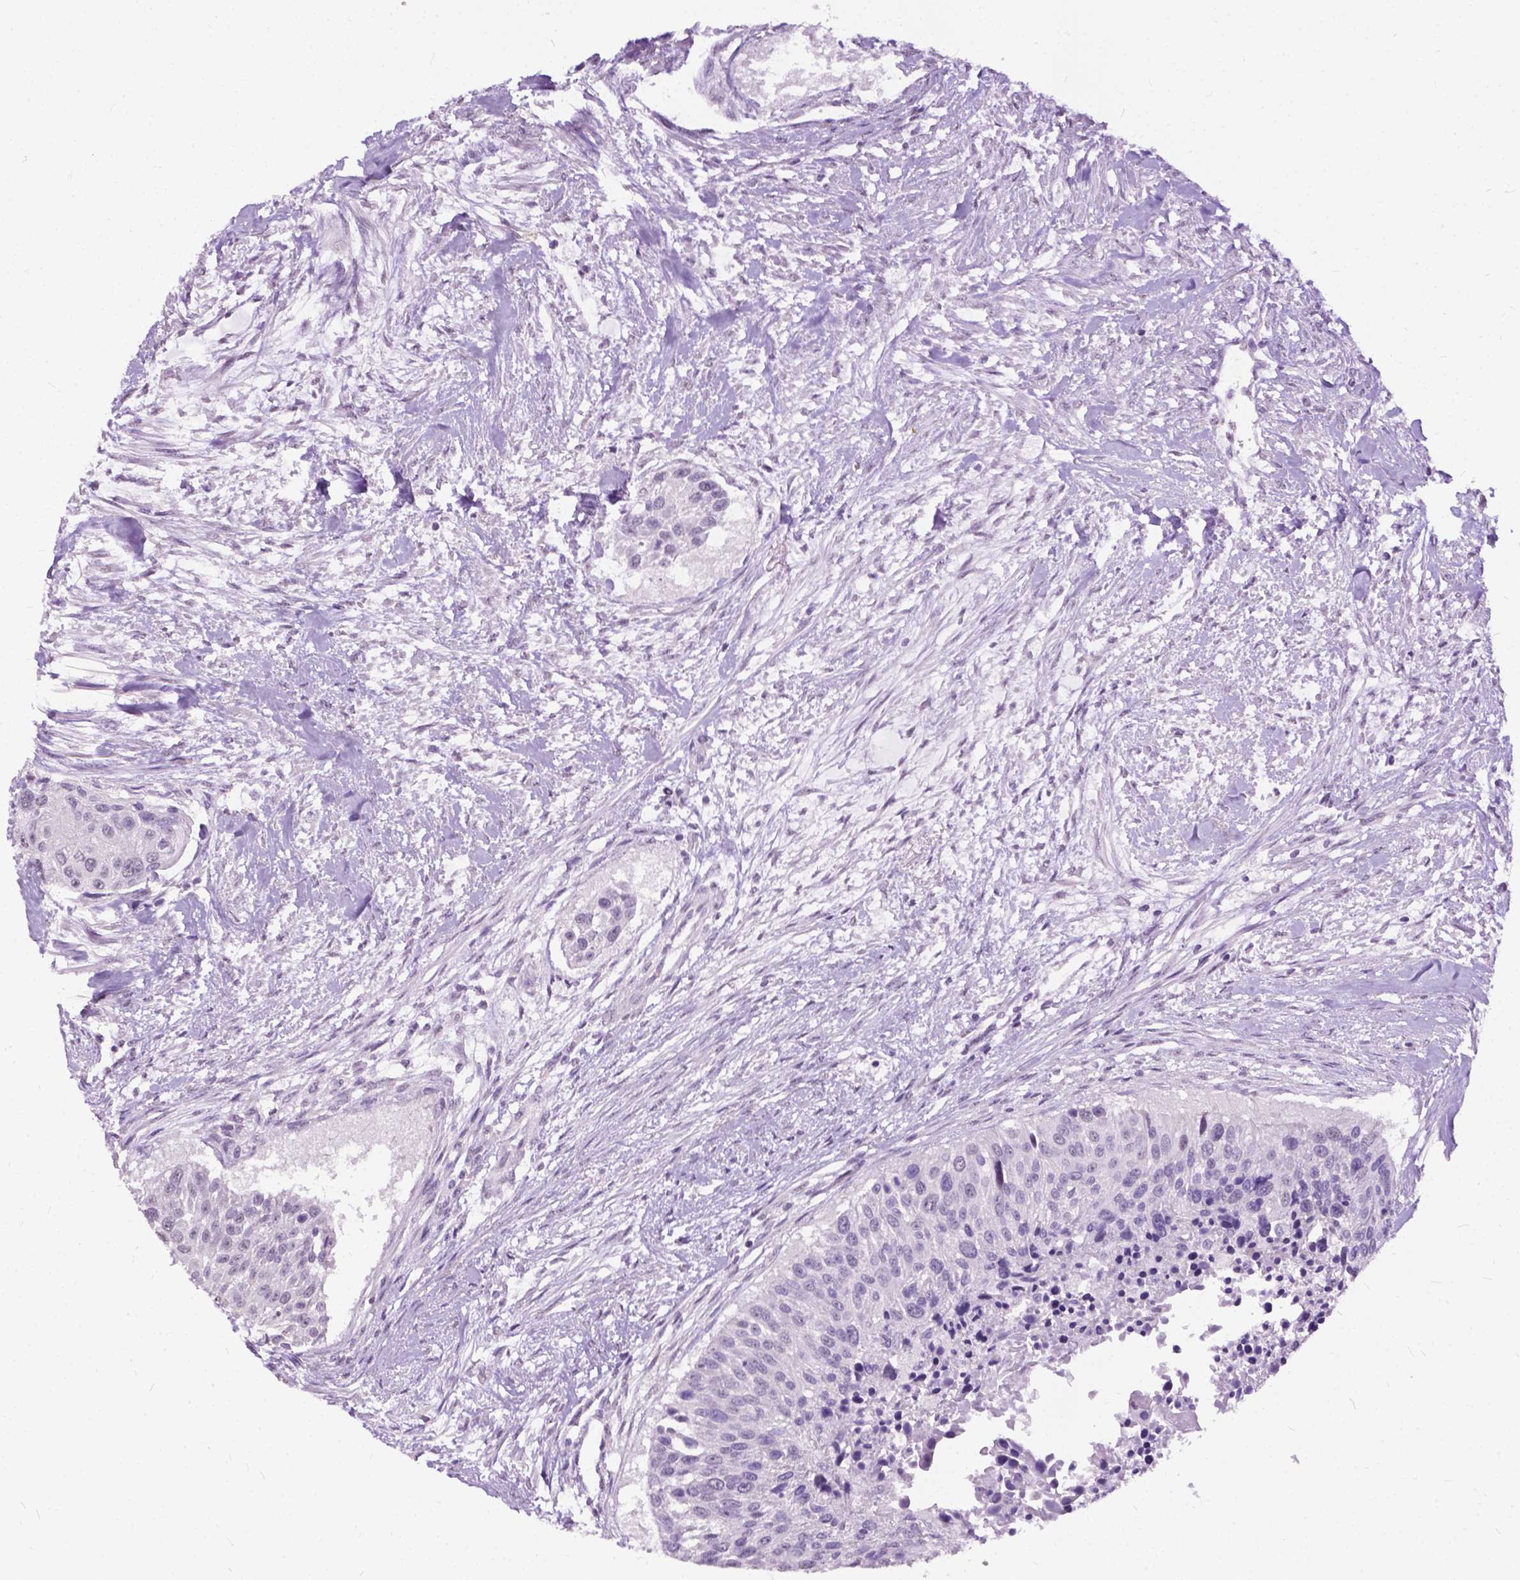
{"staining": {"intensity": "negative", "quantity": "none", "location": "none"}, "tissue": "urothelial cancer", "cell_type": "Tumor cells", "image_type": "cancer", "snomed": [{"axis": "morphology", "description": "Urothelial carcinoma, NOS"}, {"axis": "topography", "description": "Urinary bladder"}], "caption": "Human urothelial cancer stained for a protein using immunohistochemistry exhibits no positivity in tumor cells.", "gene": "GPR37L1", "patient": {"sex": "male", "age": 55}}